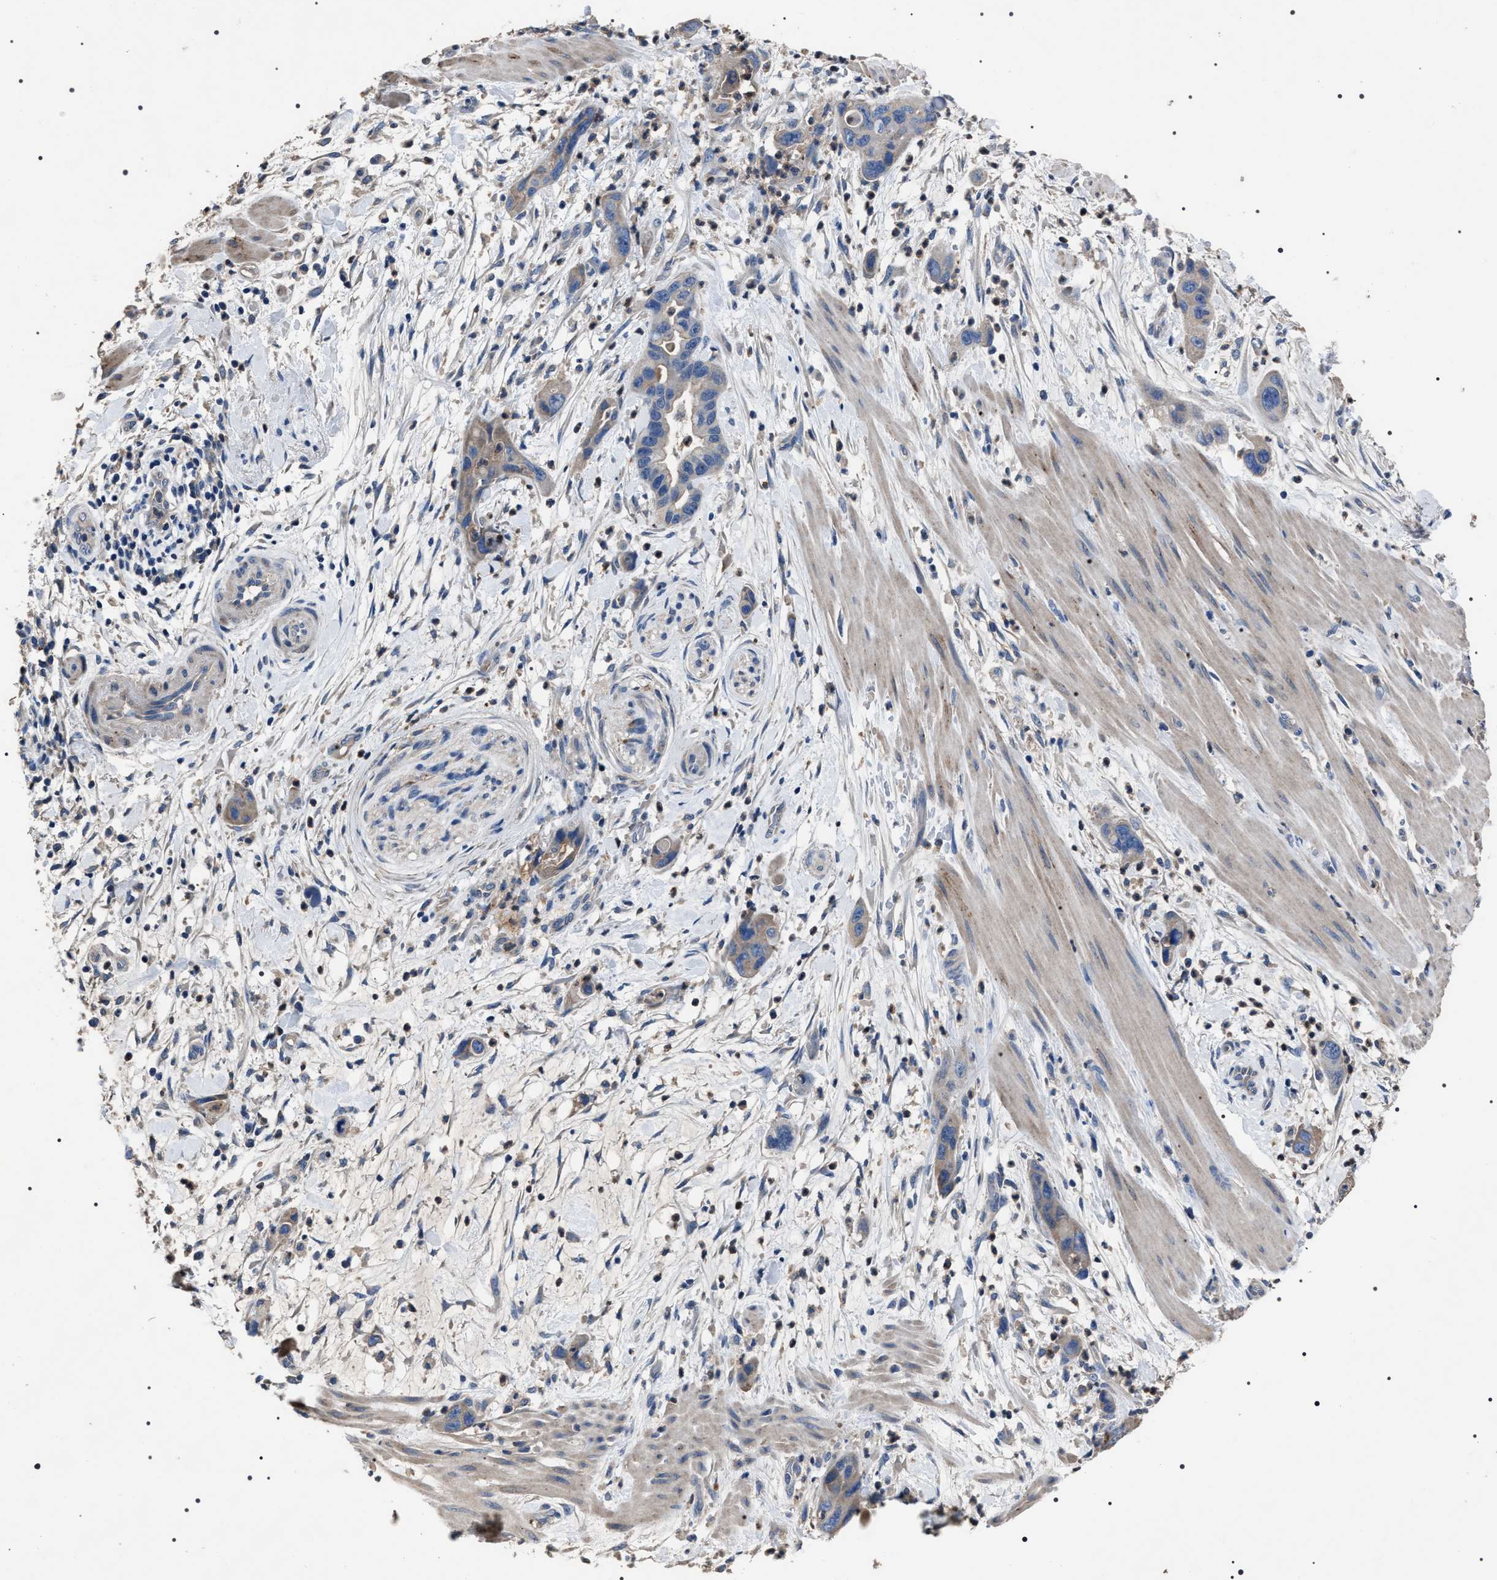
{"staining": {"intensity": "weak", "quantity": "<25%", "location": "cytoplasmic/membranous"}, "tissue": "pancreatic cancer", "cell_type": "Tumor cells", "image_type": "cancer", "snomed": [{"axis": "morphology", "description": "Adenocarcinoma, NOS"}, {"axis": "topography", "description": "Pancreas"}], "caption": "Immunohistochemistry of pancreatic cancer demonstrates no positivity in tumor cells.", "gene": "TRIM54", "patient": {"sex": "female", "age": 71}}